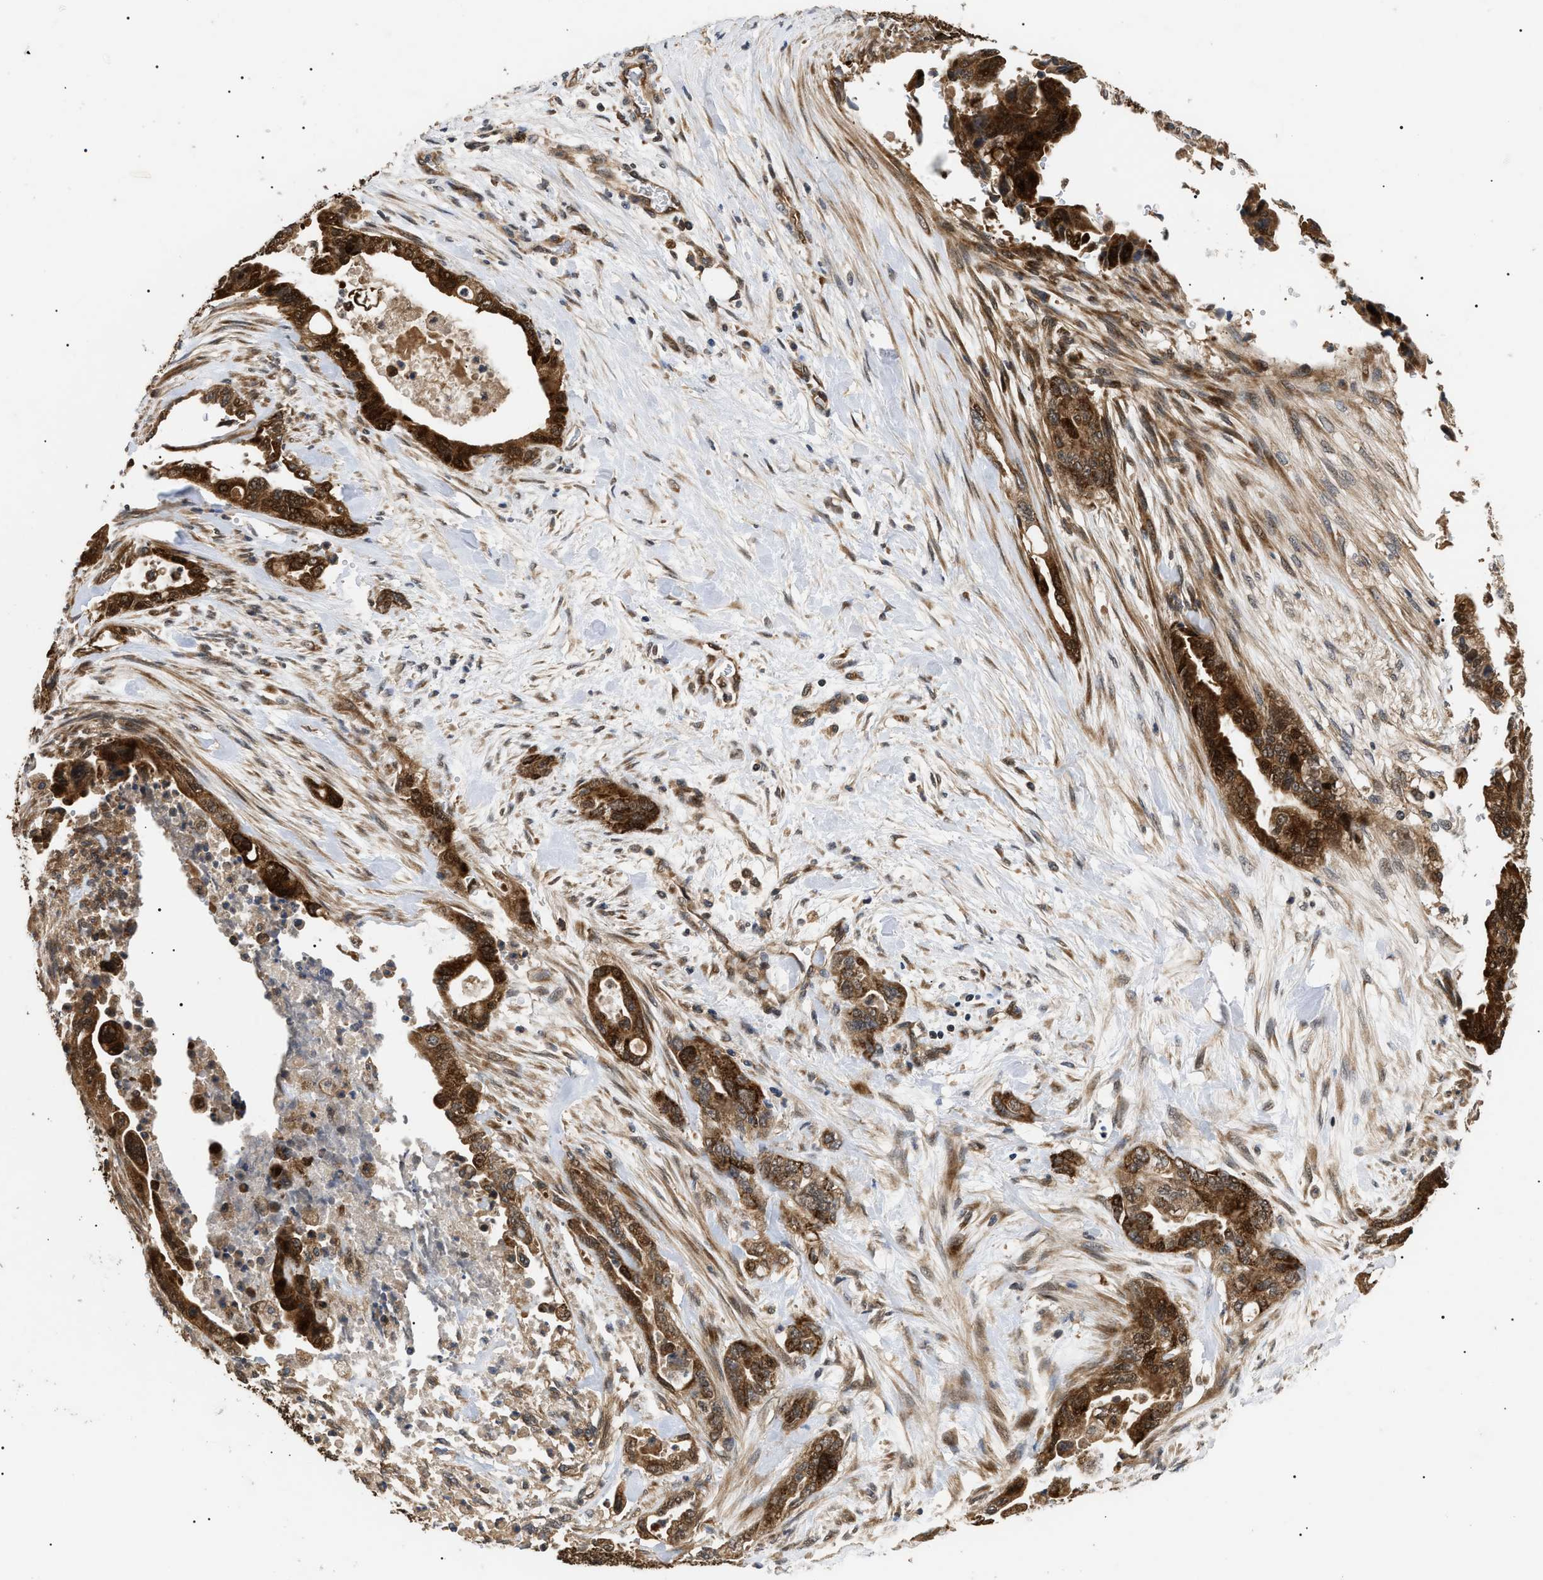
{"staining": {"intensity": "strong", "quantity": ">75%", "location": "cytoplasmic/membranous,nuclear"}, "tissue": "pancreatic cancer", "cell_type": "Tumor cells", "image_type": "cancer", "snomed": [{"axis": "morphology", "description": "Adenocarcinoma, NOS"}, {"axis": "topography", "description": "Pancreas"}], "caption": "The micrograph reveals staining of pancreatic cancer (adenocarcinoma), revealing strong cytoplasmic/membranous and nuclear protein expression (brown color) within tumor cells. (IHC, brightfield microscopy, high magnification).", "gene": "ASTL", "patient": {"sex": "male", "age": 70}}